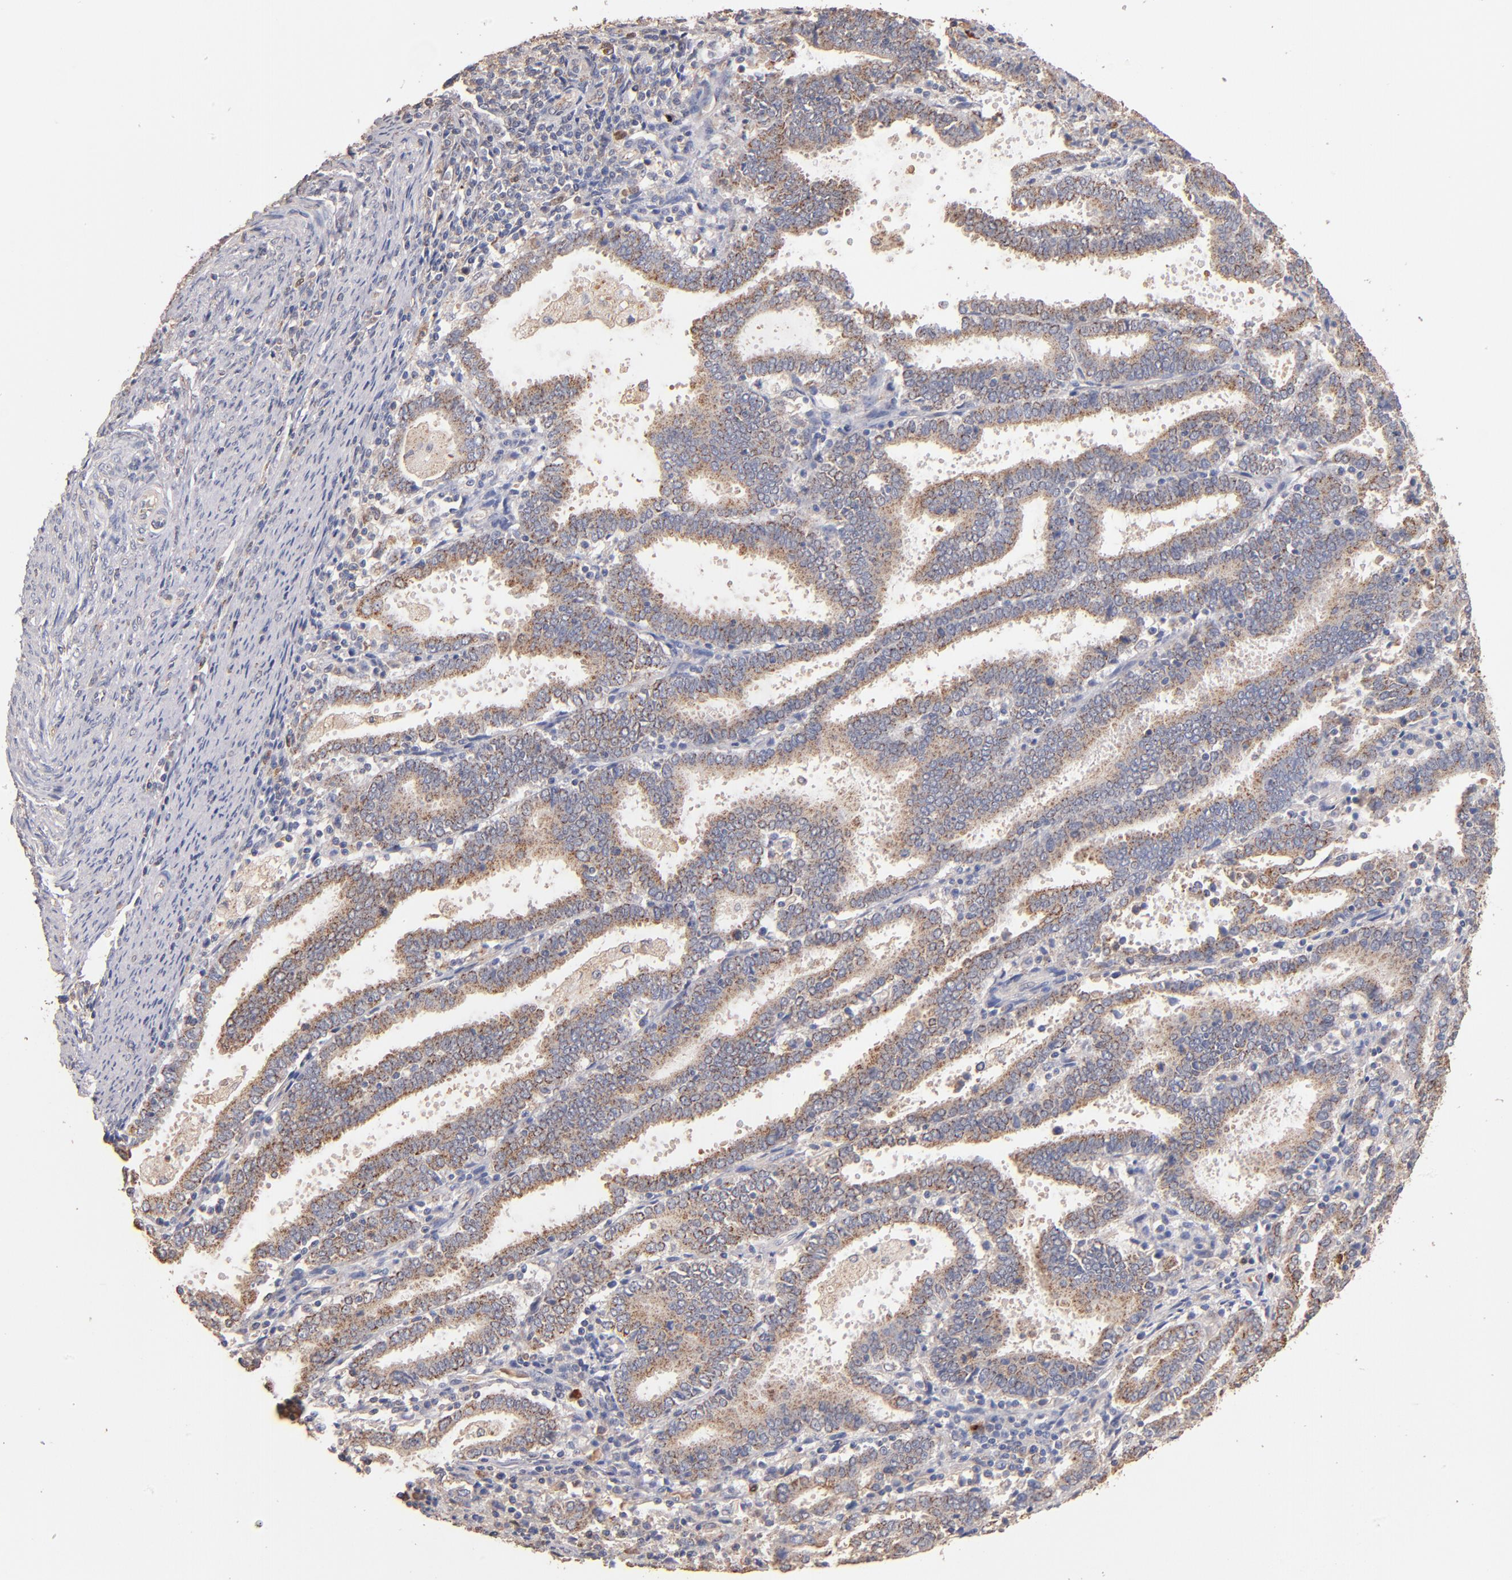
{"staining": {"intensity": "moderate", "quantity": "25%-75%", "location": "cytoplasmic/membranous"}, "tissue": "endometrial cancer", "cell_type": "Tumor cells", "image_type": "cancer", "snomed": [{"axis": "morphology", "description": "Adenocarcinoma, NOS"}, {"axis": "topography", "description": "Uterus"}], "caption": "An image of human endometrial cancer (adenocarcinoma) stained for a protein exhibits moderate cytoplasmic/membranous brown staining in tumor cells.", "gene": "RO60", "patient": {"sex": "female", "age": 83}}